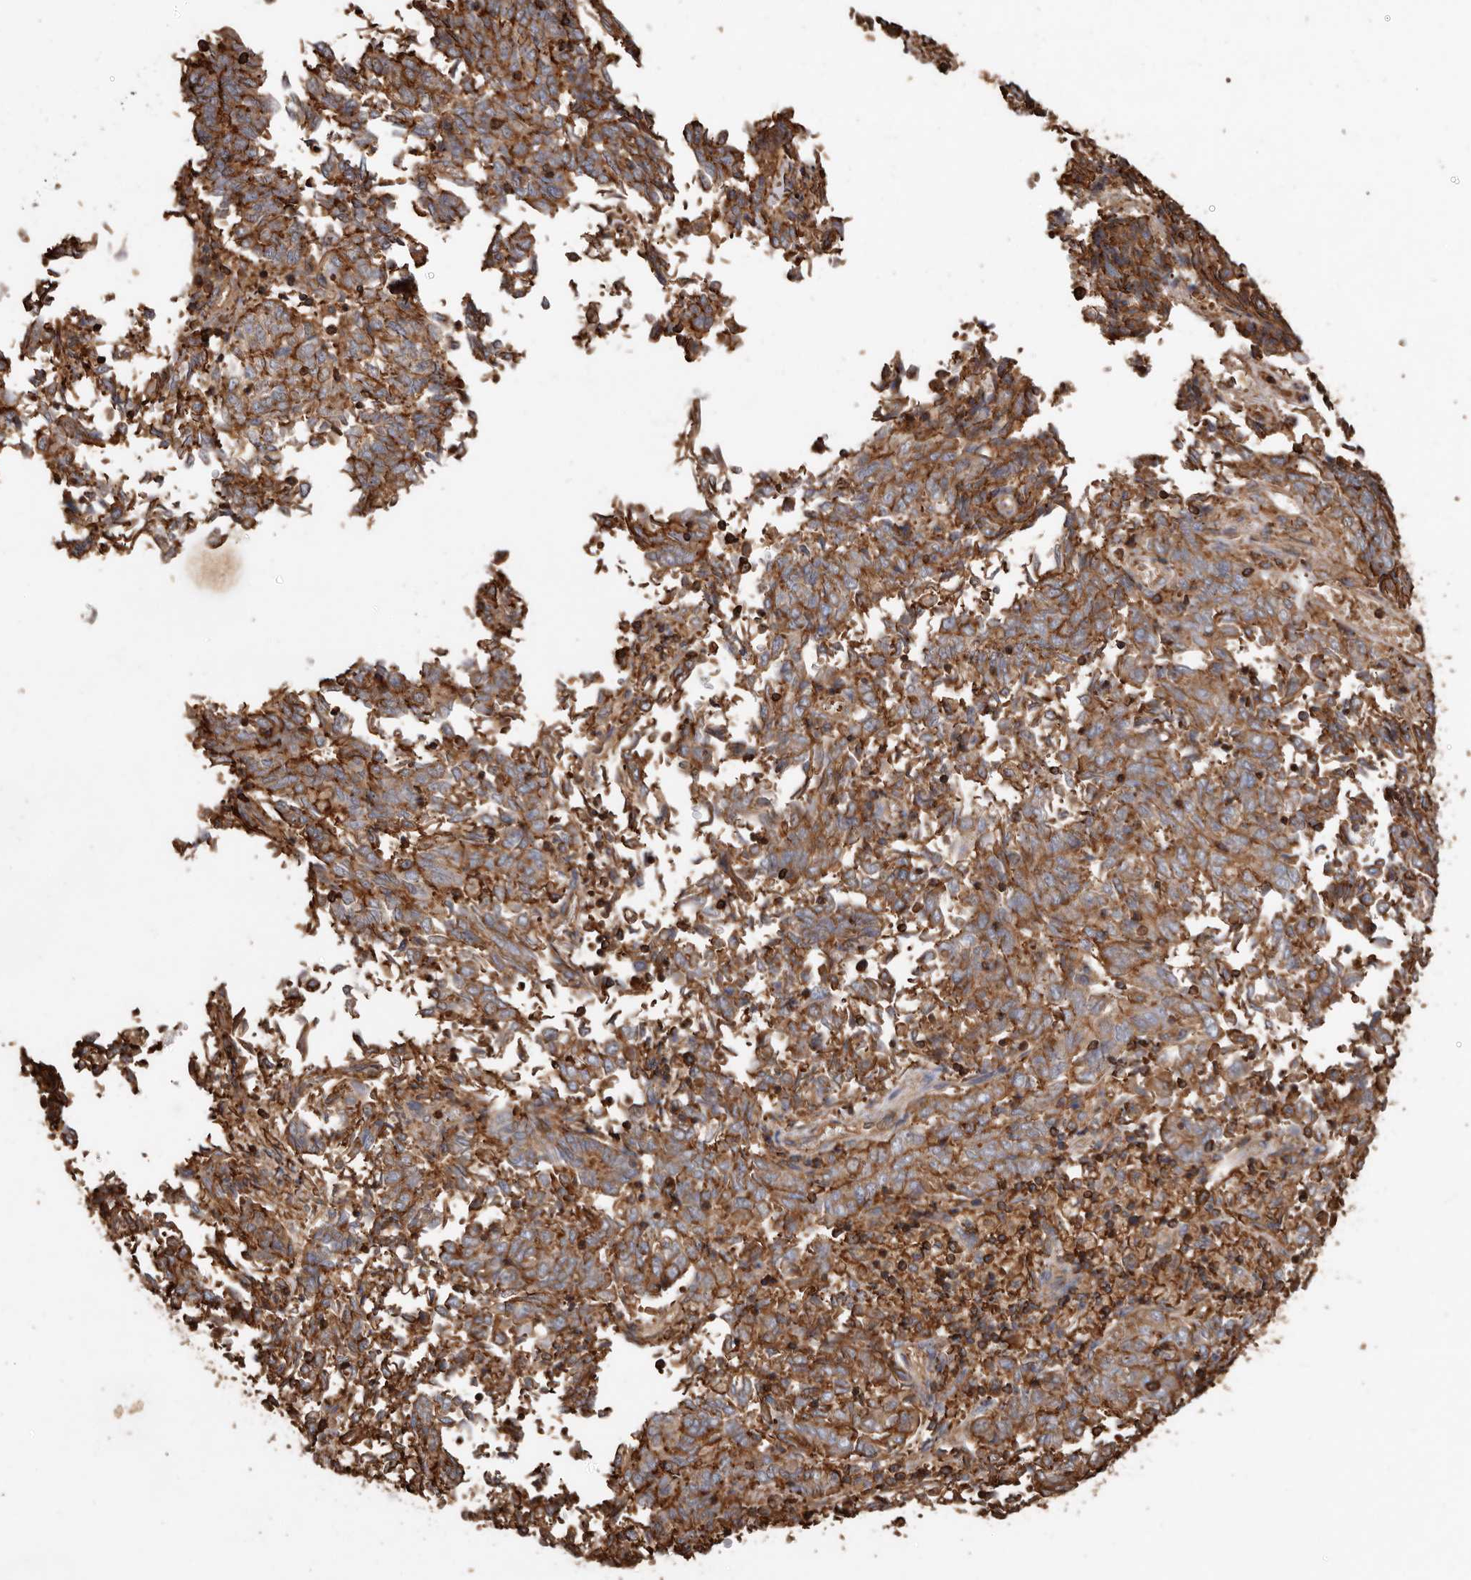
{"staining": {"intensity": "moderate", "quantity": ">75%", "location": "cytoplasmic/membranous"}, "tissue": "endometrial cancer", "cell_type": "Tumor cells", "image_type": "cancer", "snomed": [{"axis": "morphology", "description": "Adenocarcinoma, NOS"}, {"axis": "topography", "description": "Endometrium"}], "caption": "The micrograph shows a brown stain indicating the presence of a protein in the cytoplasmic/membranous of tumor cells in adenocarcinoma (endometrial).", "gene": "COQ8B", "patient": {"sex": "female", "age": 80}}